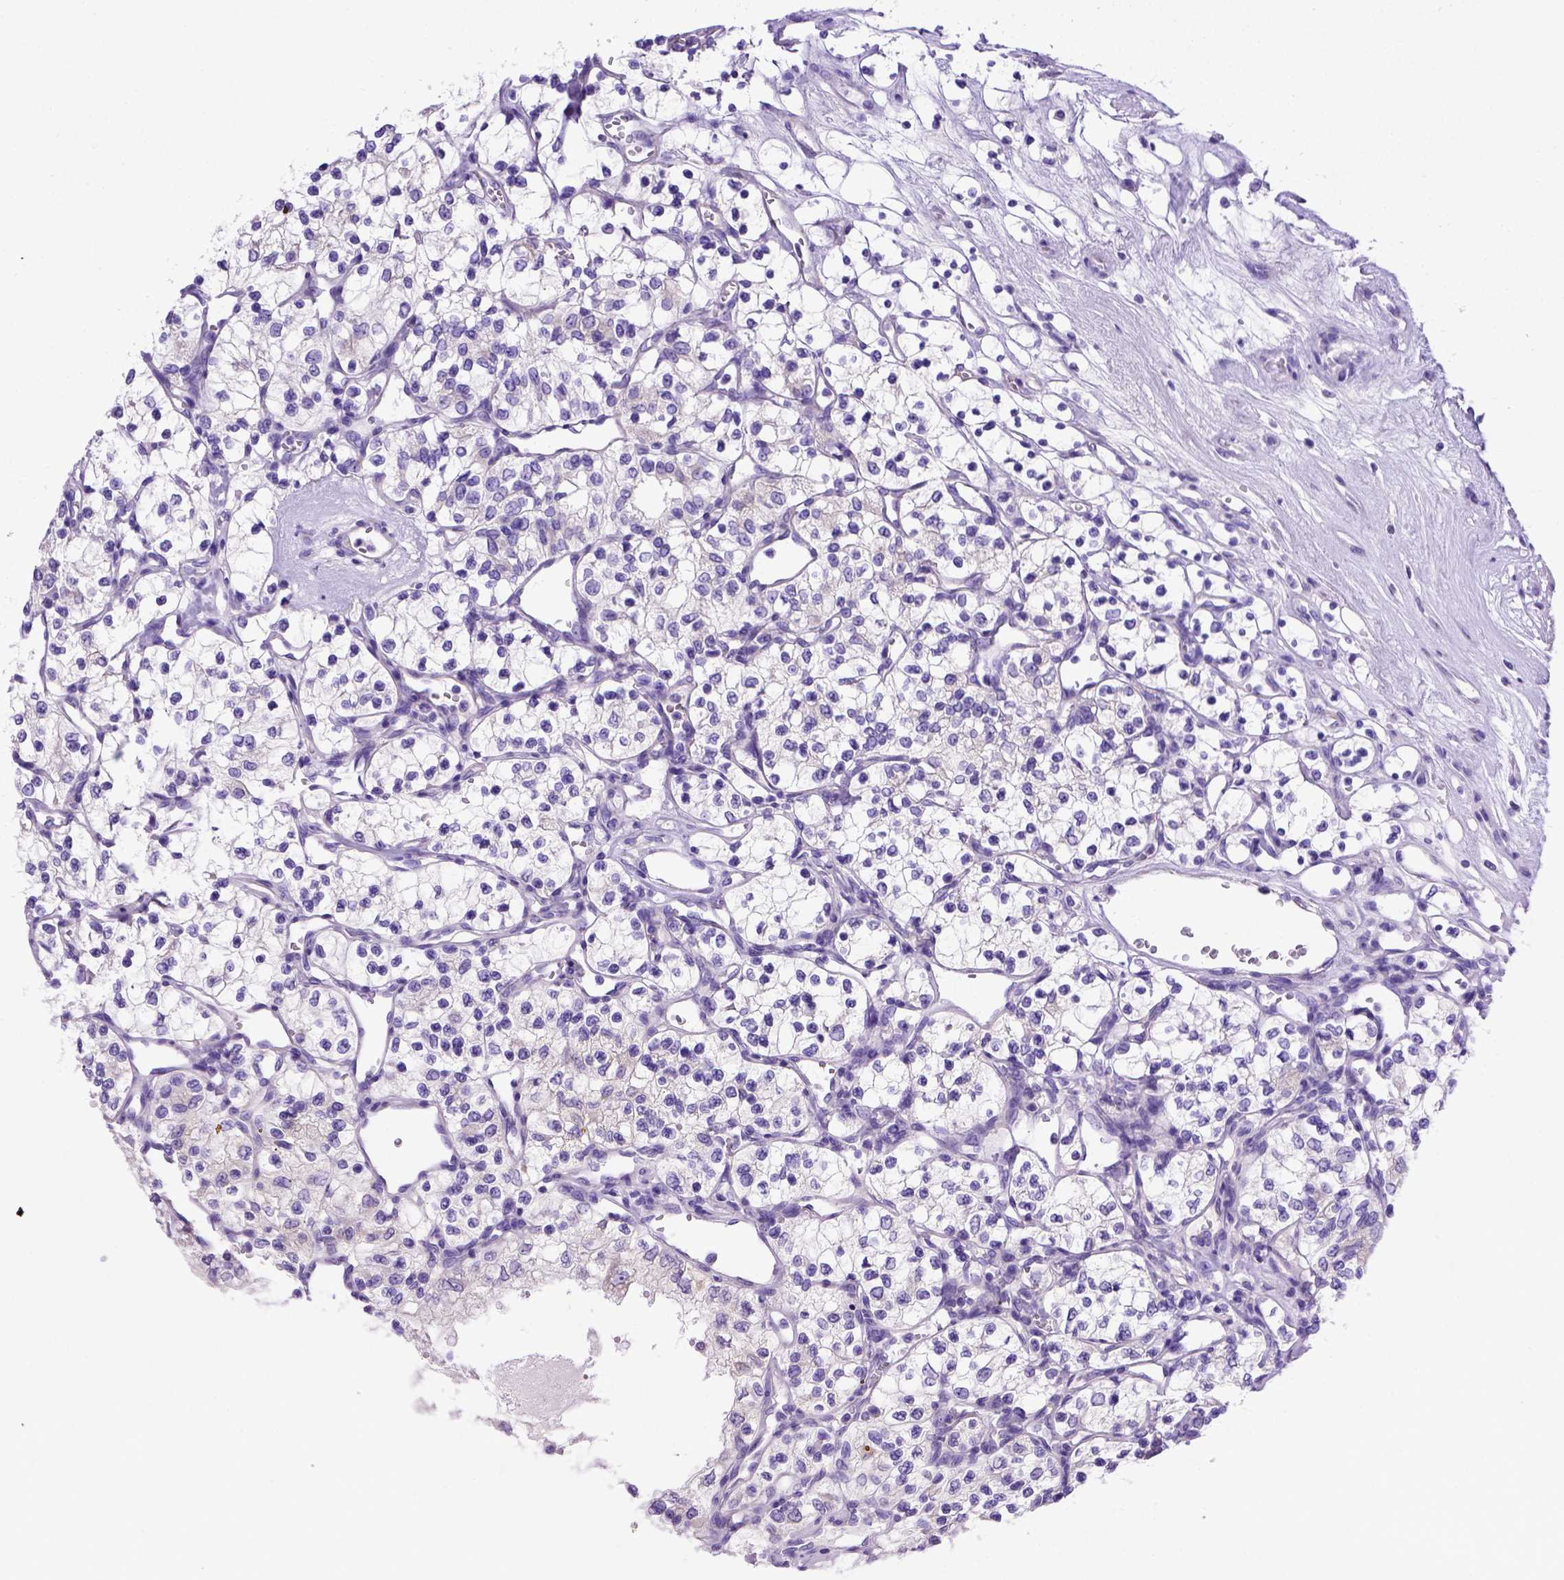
{"staining": {"intensity": "negative", "quantity": "none", "location": "none"}, "tissue": "renal cancer", "cell_type": "Tumor cells", "image_type": "cancer", "snomed": [{"axis": "morphology", "description": "Adenocarcinoma, NOS"}, {"axis": "topography", "description": "Kidney"}], "caption": "A micrograph of human renal cancer (adenocarcinoma) is negative for staining in tumor cells.", "gene": "PTGES", "patient": {"sex": "female", "age": 69}}